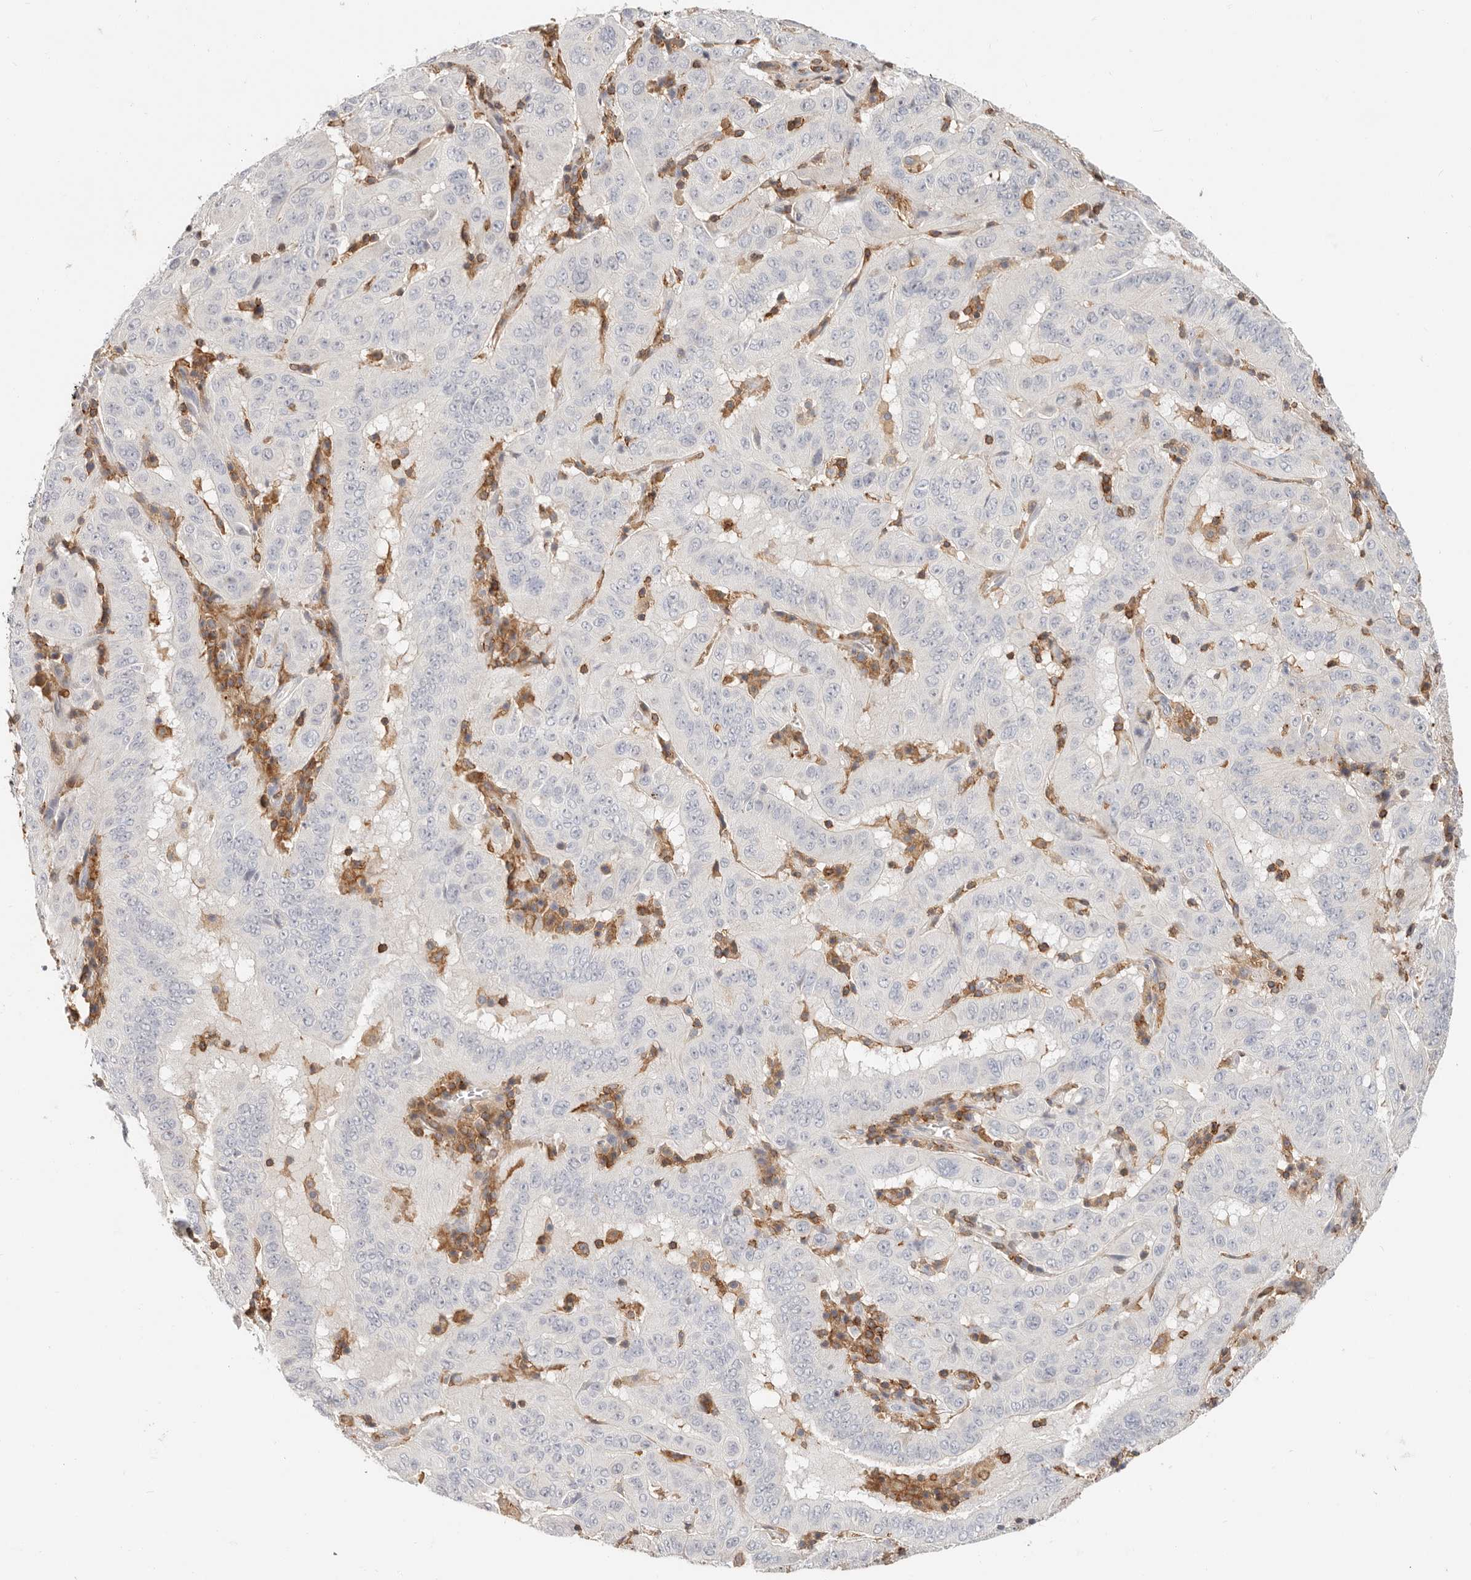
{"staining": {"intensity": "negative", "quantity": "none", "location": "none"}, "tissue": "pancreatic cancer", "cell_type": "Tumor cells", "image_type": "cancer", "snomed": [{"axis": "morphology", "description": "Adenocarcinoma, NOS"}, {"axis": "topography", "description": "Pancreas"}], "caption": "Tumor cells are negative for brown protein staining in pancreatic cancer. (Brightfield microscopy of DAB immunohistochemistry (IHC) at high magnification).", "gene": "TMEM63B", "patient": {"sex": "male", "age": 63}}